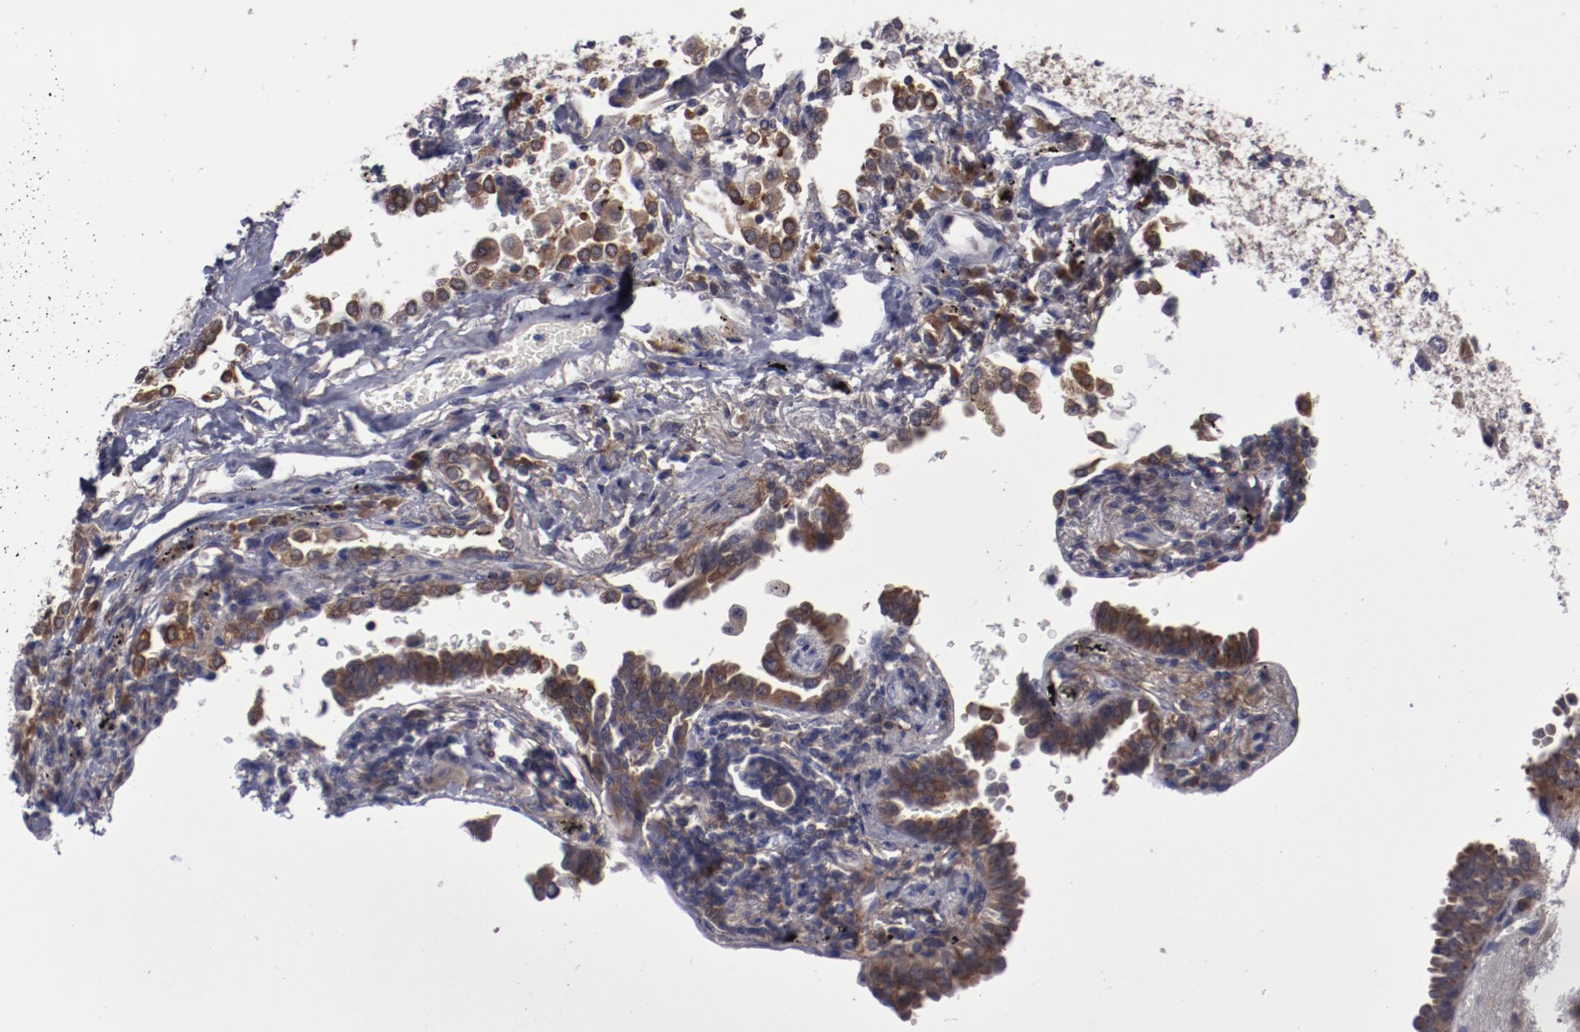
{"staining": {"intensity": "moderate", "quantity": ">75%", "location": "cytoplasmic/membranous"}, "tissue": "lung cancer", "cell_type": "Tumor cells", "image_type": "cancer", "snomed": [{"axis": "morphology", "description": "Adenocarcinoma, NOS"}, {"axis": "topography", "description": "Lung"}], "caption": "High-magnification brightfield microscopy of adenocarcinoma (lung) stained with DAB (brown) and counterstained with hematoxylin (blue). tumor cells exhibit moderate cytoplasmic/membranous expression is seen in about>75% of cells. (brown staining indicates protein expression, while blue staining denotes nuclei).", "gene": "IL12A", "patient": {"sex": "female", "age": 64}}